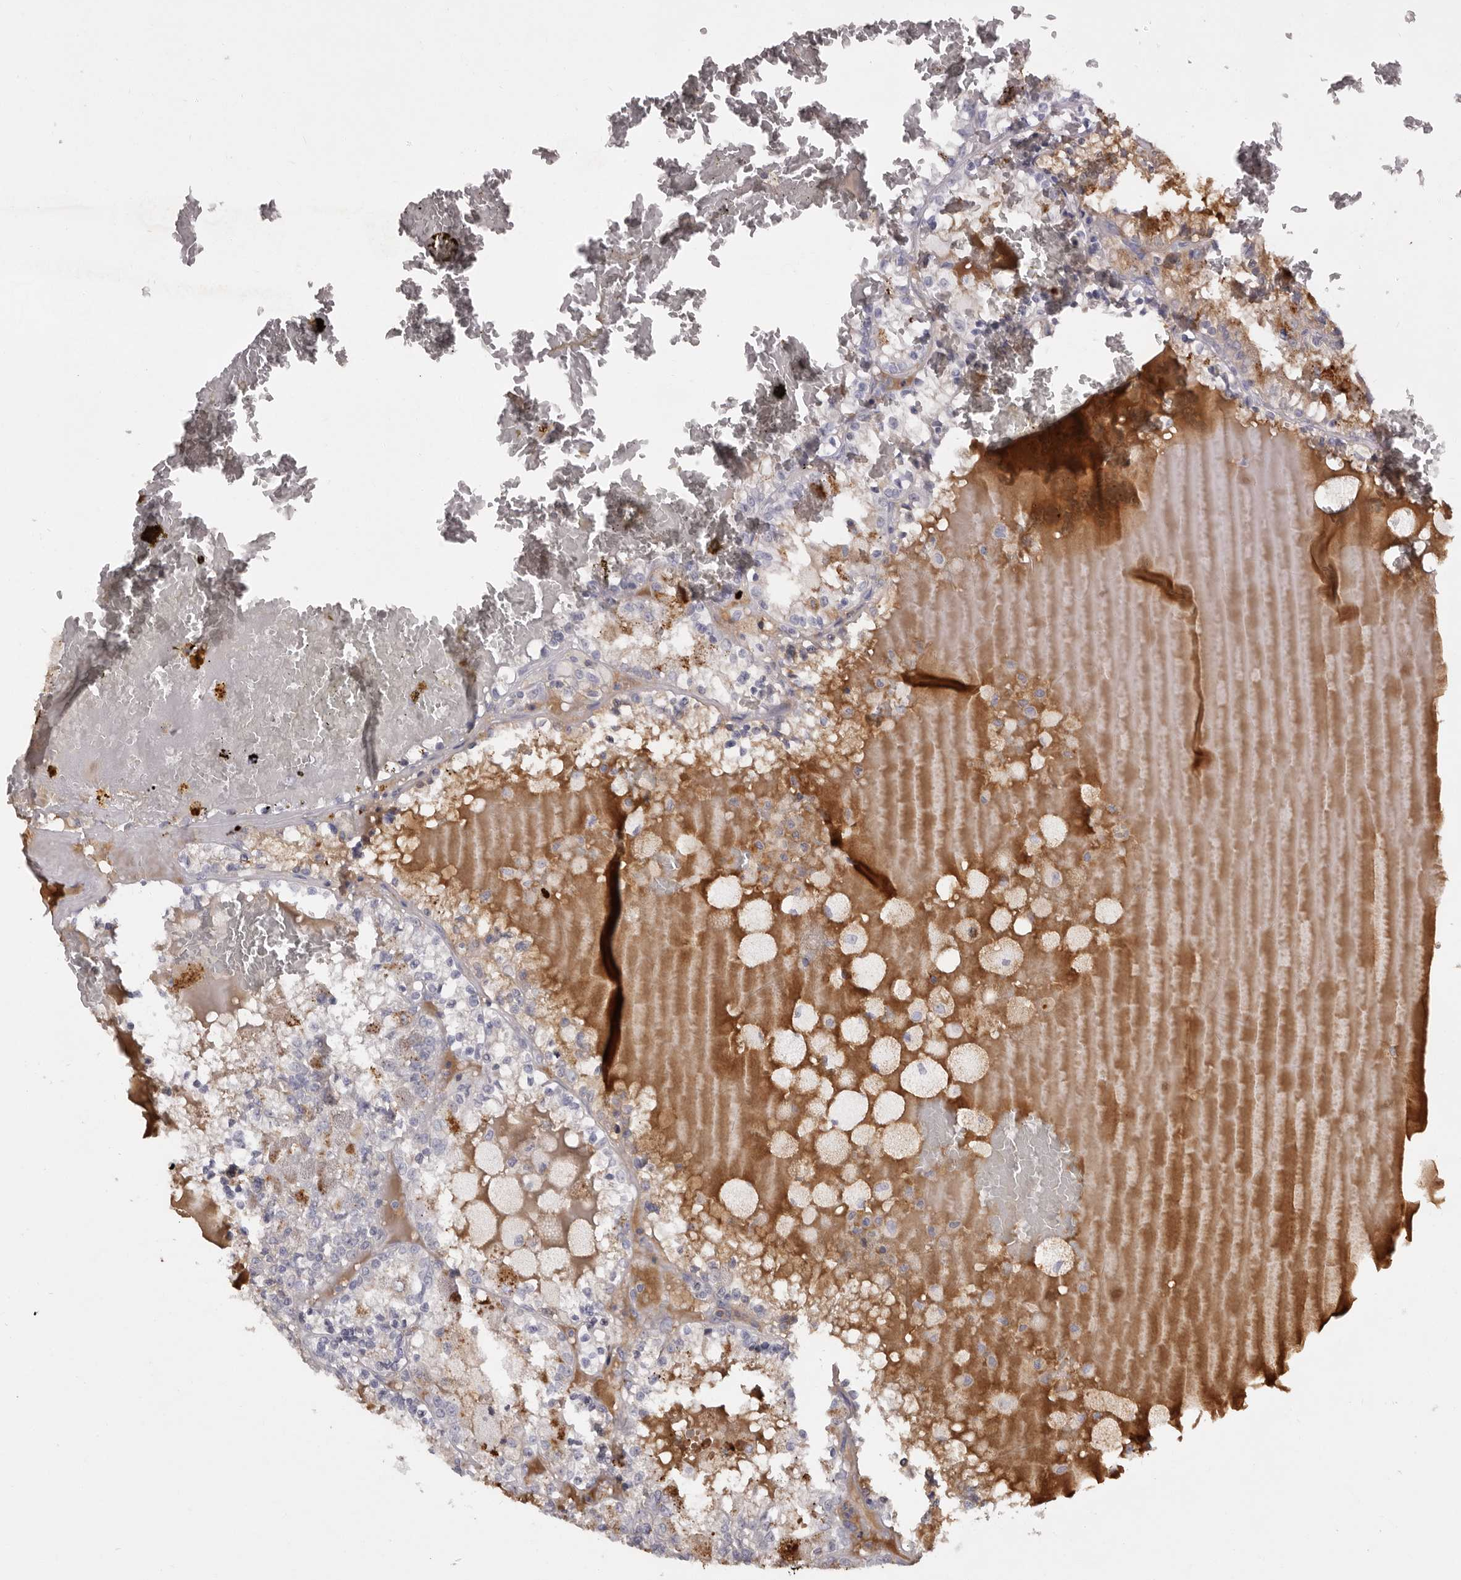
{"staining": {"intensity": "weak", "quantity": "<25%", "location": "cytoplasmic/membranous"}, "tissue": "renal cancer", "cell_type": "Tumor cells", "image_type": "cancer", "snomed": [{"axis": "morphology", "description": "Adenocarcinoma, NOS"}, {"axis": "topography", "description": "Kidney"}], "caption": "Image shows no protein staining in tumor cells of renal adenocarcinoma tissue. (Brightfield microscopy of DAB IHC at high magnification).", "gene": "KLHL38", "patient": {"sex": "female", "age": 56}}